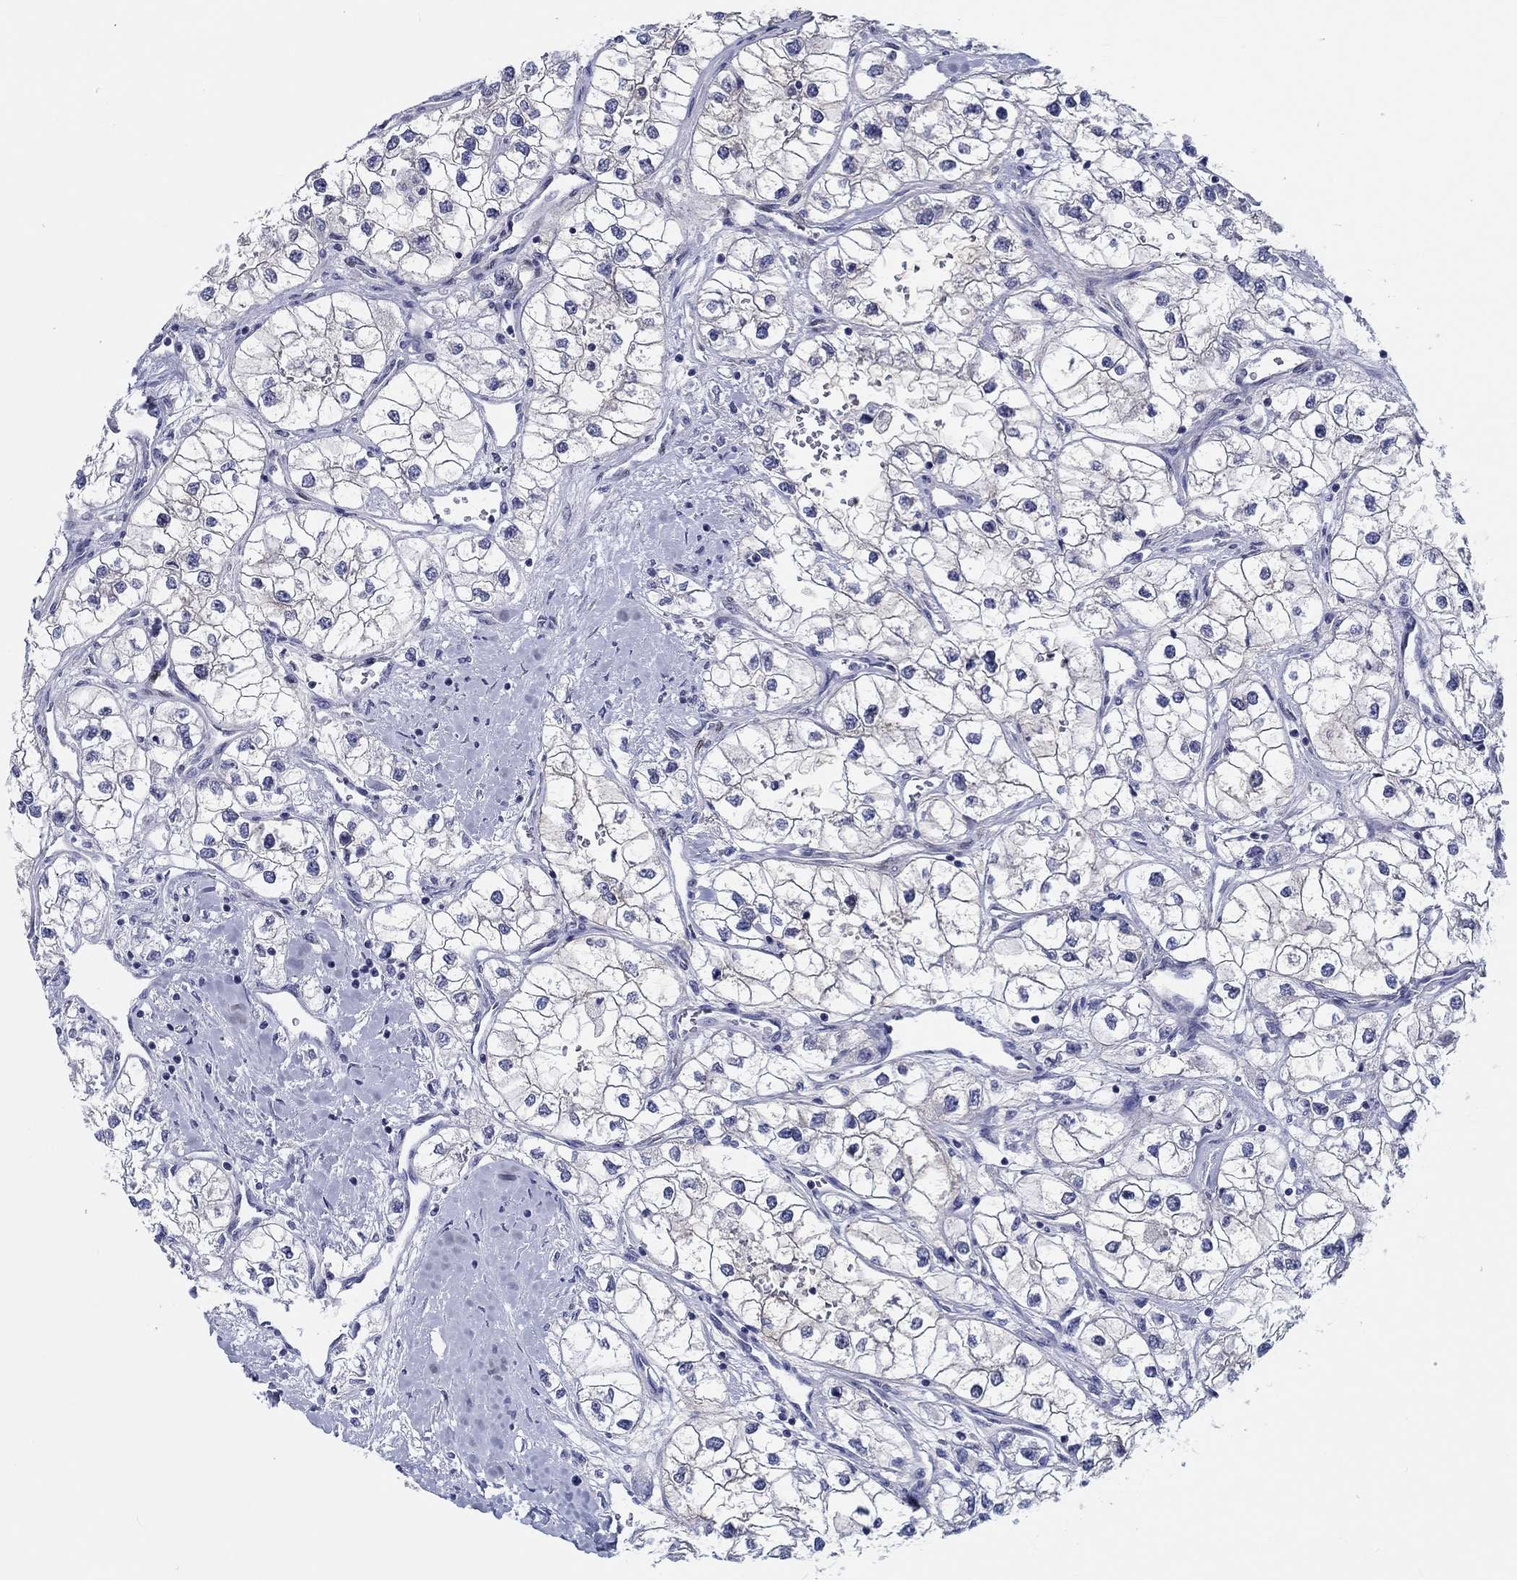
{"staining": {"intensity": "negative", "quantity": "none", "location": "none"}, "tissue": "renal cancer", "cell_type": "Tumor cells", "image_type": "cancer", "snomed": [{"axis": "morphology", "description": "Adenocarcinoma, NOS"}, {"axis": "topography", "description": "Kidney"}], "caption": "High power microscopy histopathology image of an immunohistochemistry image of renal cancer, revealing no significant expression in tumor cells.", "gene": "H1-1", "patient": {"sex": "male", "age": 59}}